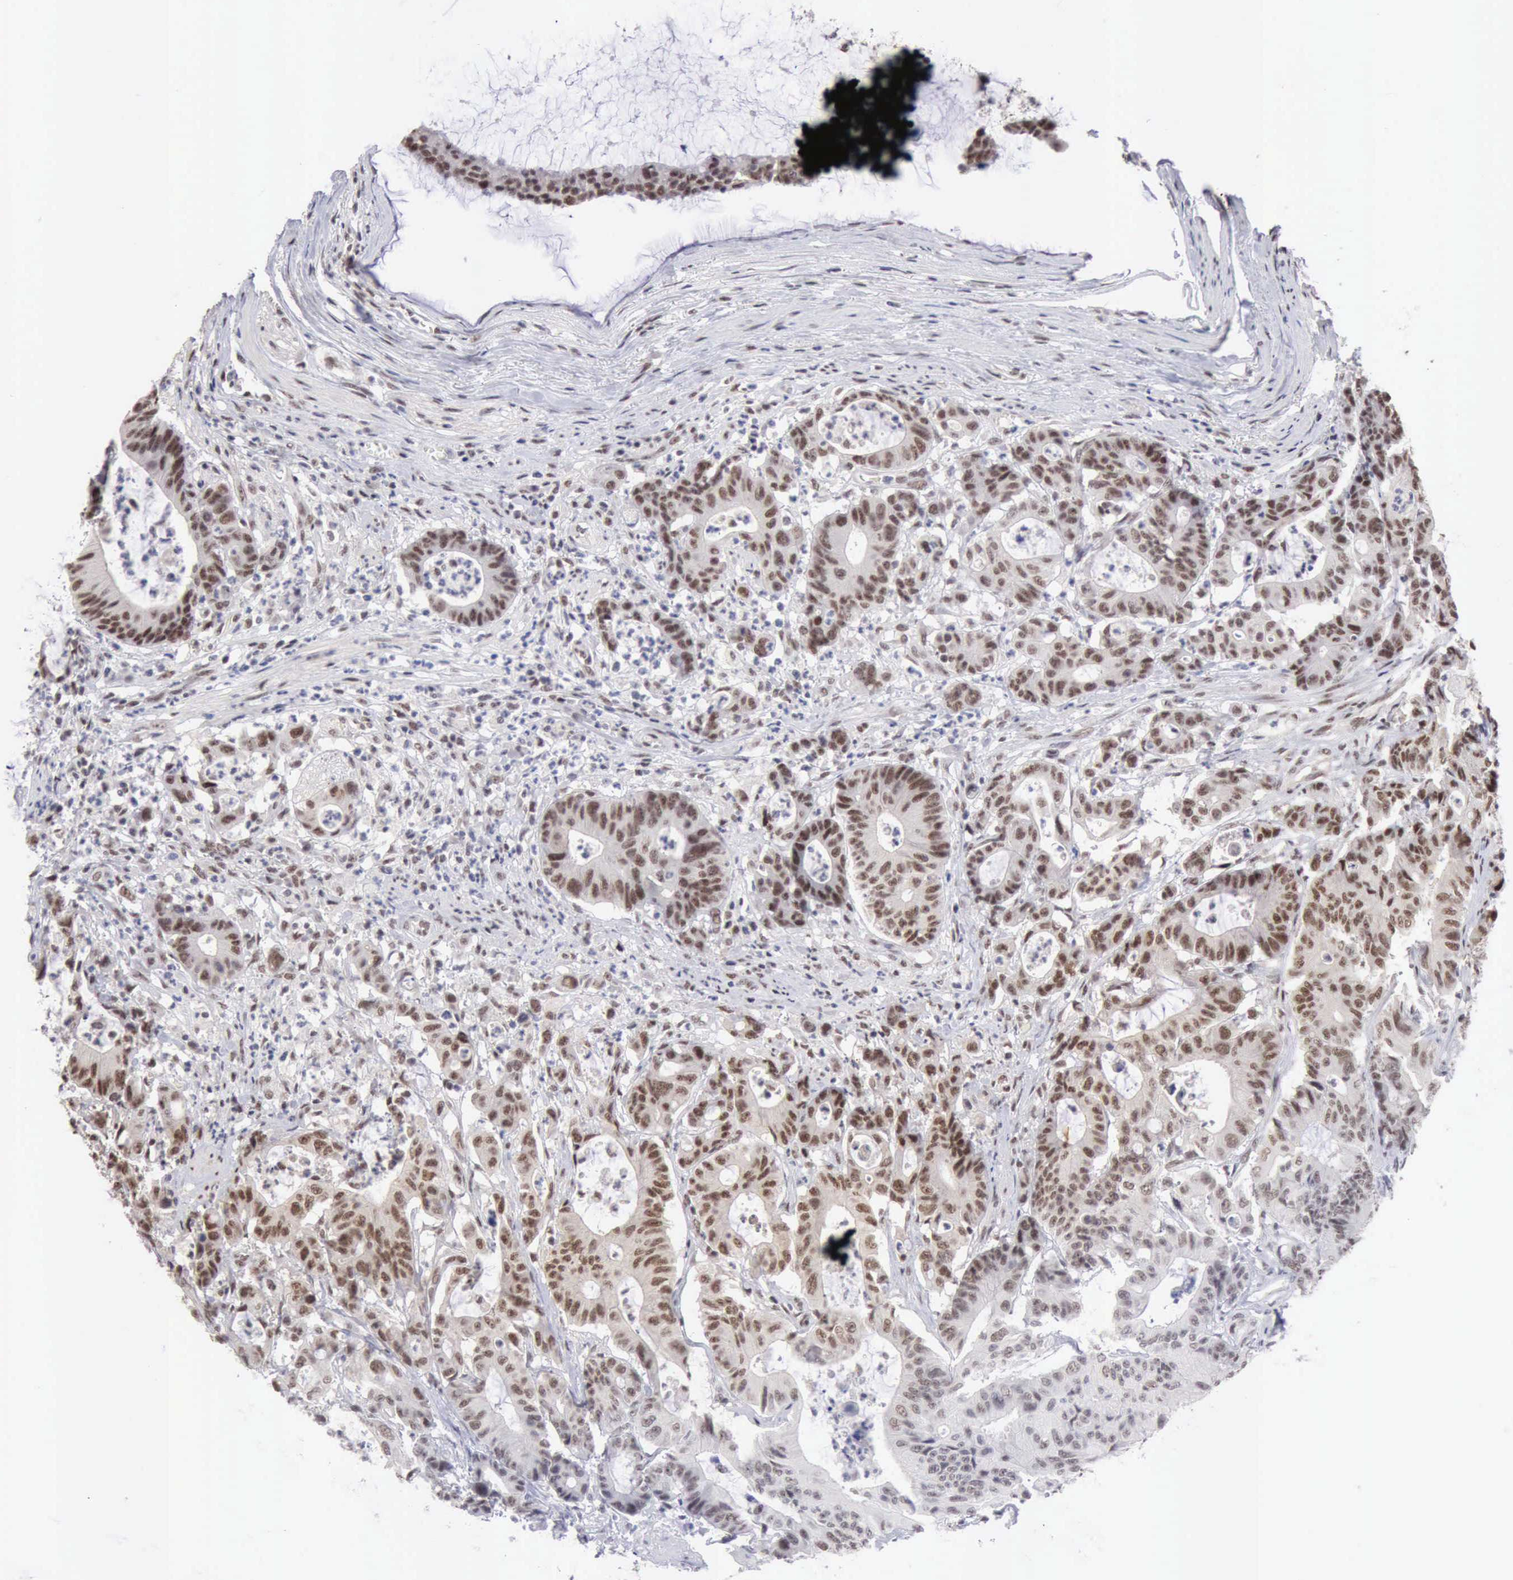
{"staining": {"intensity": "moderate", "quantity": ">75%", "location": "nuclear"}, "tissue": "colorectal cancer", "cell_type": "Tumor cells", "image_type": "cancer", "snomed": [{"axis": "morphology", "description": "Adenocarcinoma, NOS"}, {"axis": "topography", "description": "Colon"}], "caption": "Immunohistochemistry (DAB (3,3'-diaminobenzidine)) staining of human colorectal adenocarcinoma shows moderate nuclear protein staining in approximately >75% of tumor cells. (brown staining indicates protein expression, while blue staining denotes nuclei).", "gene": "TAF1", "patient": {"sex": "female", "age": 84}}